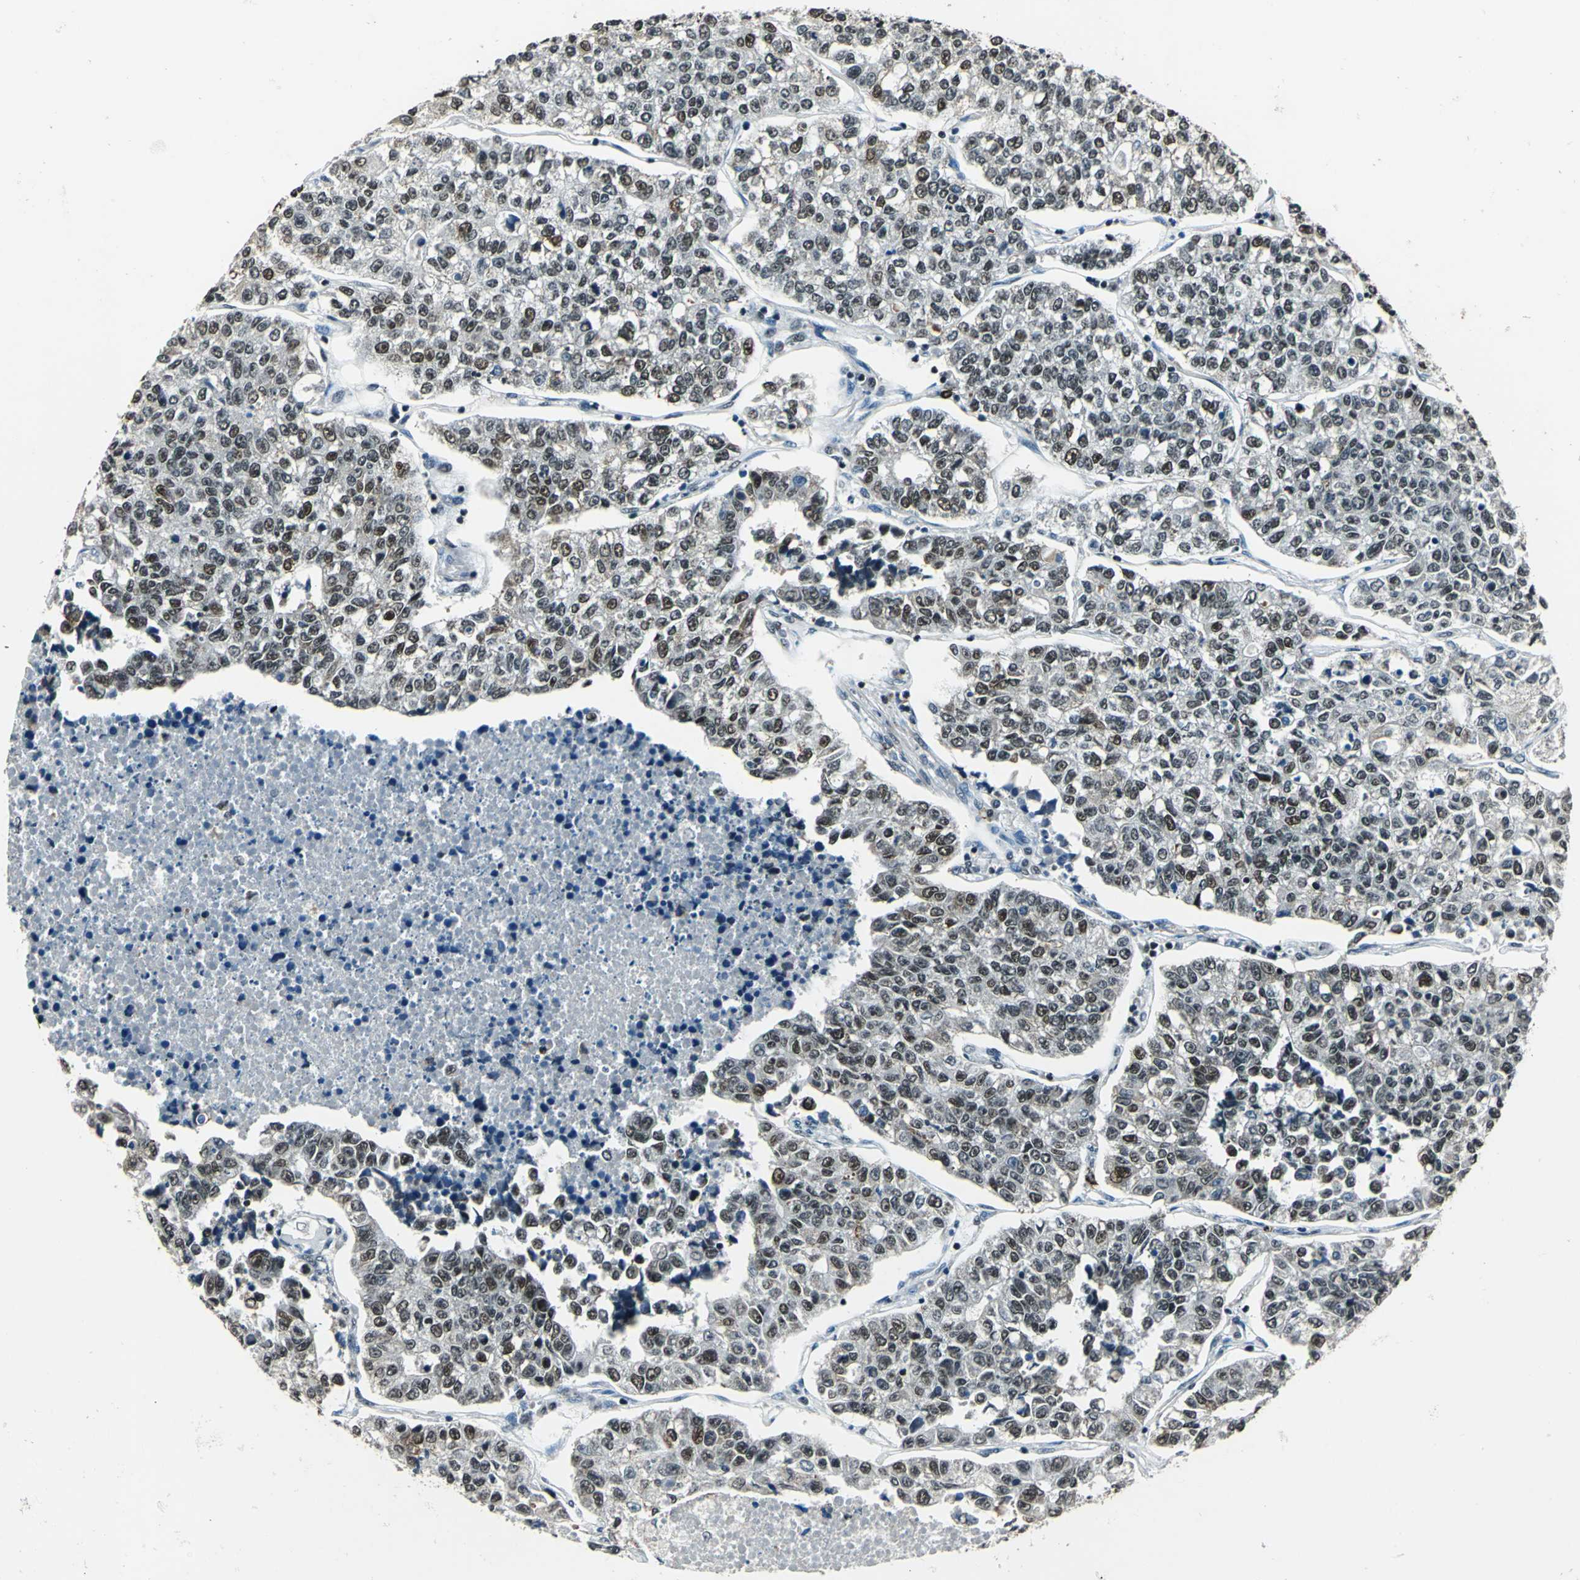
{"staining": {"intensity": "weak", "quantity": "<25%", "location": "nuclear"}, "tissue": "lung cancer", "cell_type": "Tumor cells", "image_type": "cancer", "snomed": [{"axis": "morphology", "description": "Adenocarcinoma, NOS"}, {"axis": "topography", "description": "Lung"}], "caption": "High magnification brightfield microscopy of adenocarcinoma (lung) stained with DAB (brown) and counterstained with hematoxylin (blue): tumor cells show no significant staining.", "gene": "BCLAF1", "patient": {"sex": "male", "age": 49}}